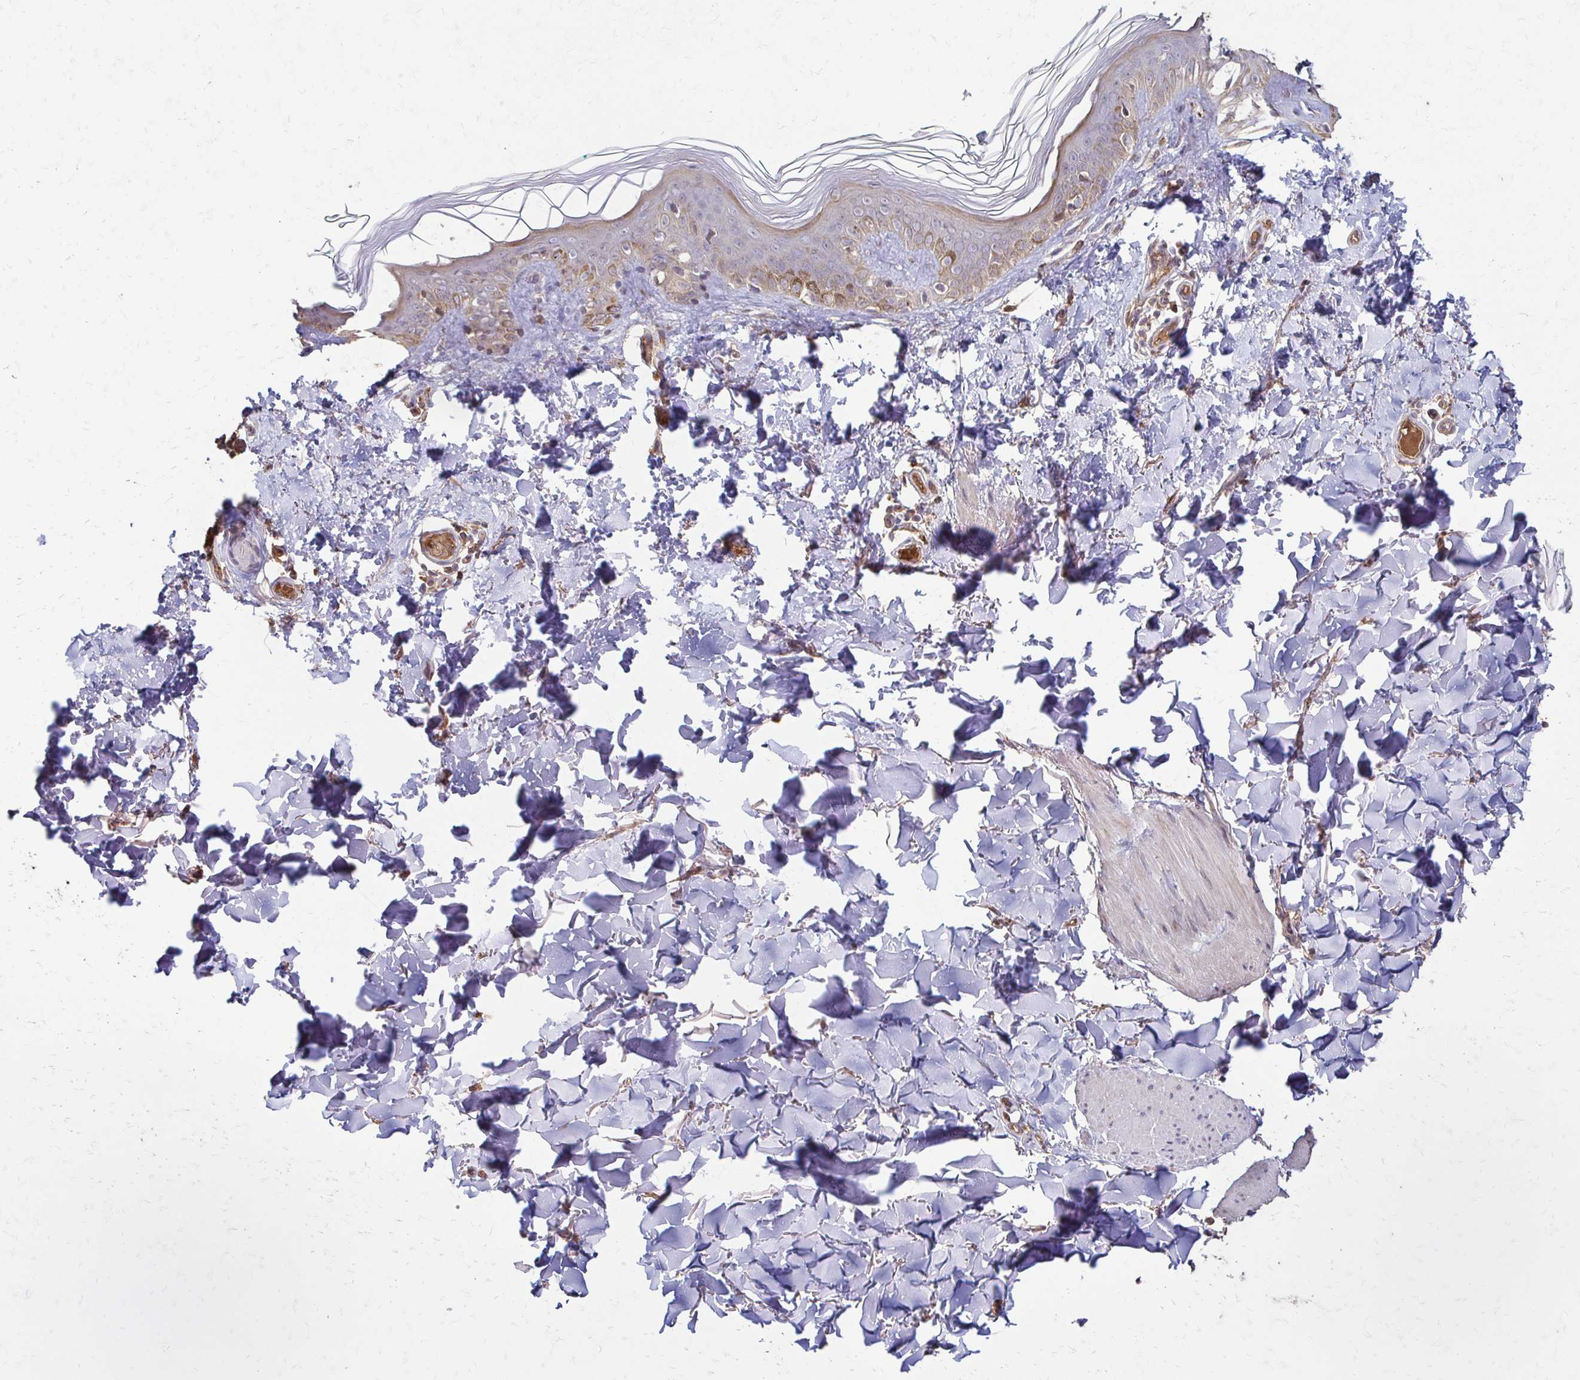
{"staining": {"intensity": "weak", "quantity": "<25%", "location": "cytoplasmic/membranous"}, "tissue": "skin", "cell_type": "Fibroblasts", "image_type": "normal", "snomed": [{"axis": "morphology", "description": "Normal tissue, NOS"}, {"axis": "topography", "description": "Skin"}, {"axis": "topography", "description": "Peripheral nerve tissue"}], "caption": "Photomicrograph shows no protein positivity in fibroblasts of normal skin. (Stains: DAB (3,3'-diaminobenzidine) immunohistochemistry (IHC) with hematoxylin counter stain, Microscopy: brightfield microscopy at high magnification).", "gene": "IL18BP", "patient": {"sex": "female", "age": 45}}